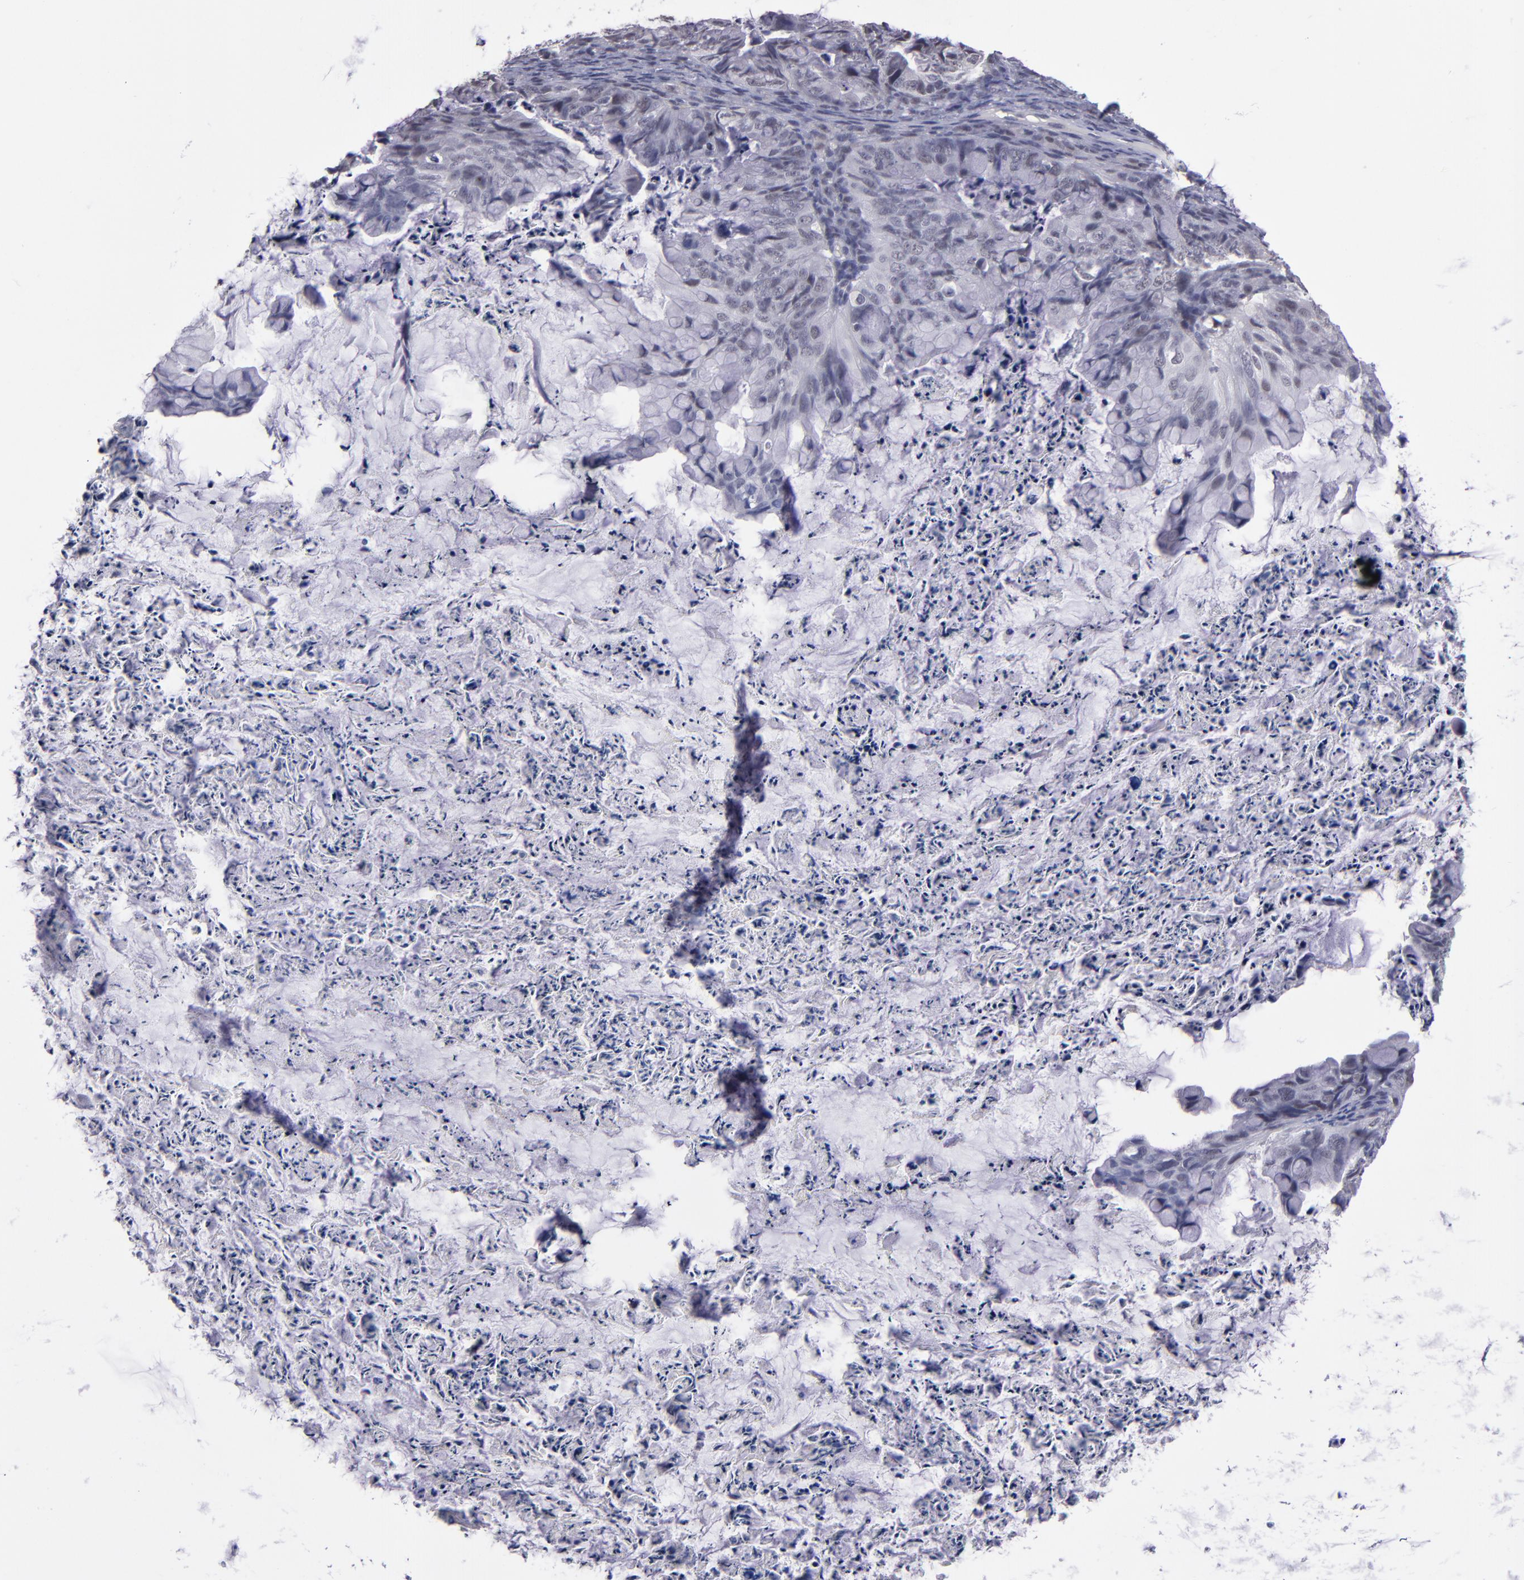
{"staining": {"intensity": "weak", "quantity": "<25%", "location": "nuclear"}, "tissue": "ovarian cancer", "cell_type": "Tumor cells", "image_type": "cancer", "snomed": [{"axis": "morphology", "description": "Cystadenocarcinoma, mucinous, NOS"}, {"axis": "topography", "description": "Ovary"}], "caption": "IHC of mucinous cystadenocarcinoma (ovarian) exhibits no expression in tumor cells.", "gene": "OTUB2", "patient": {"sex": "female", "age": 36}}